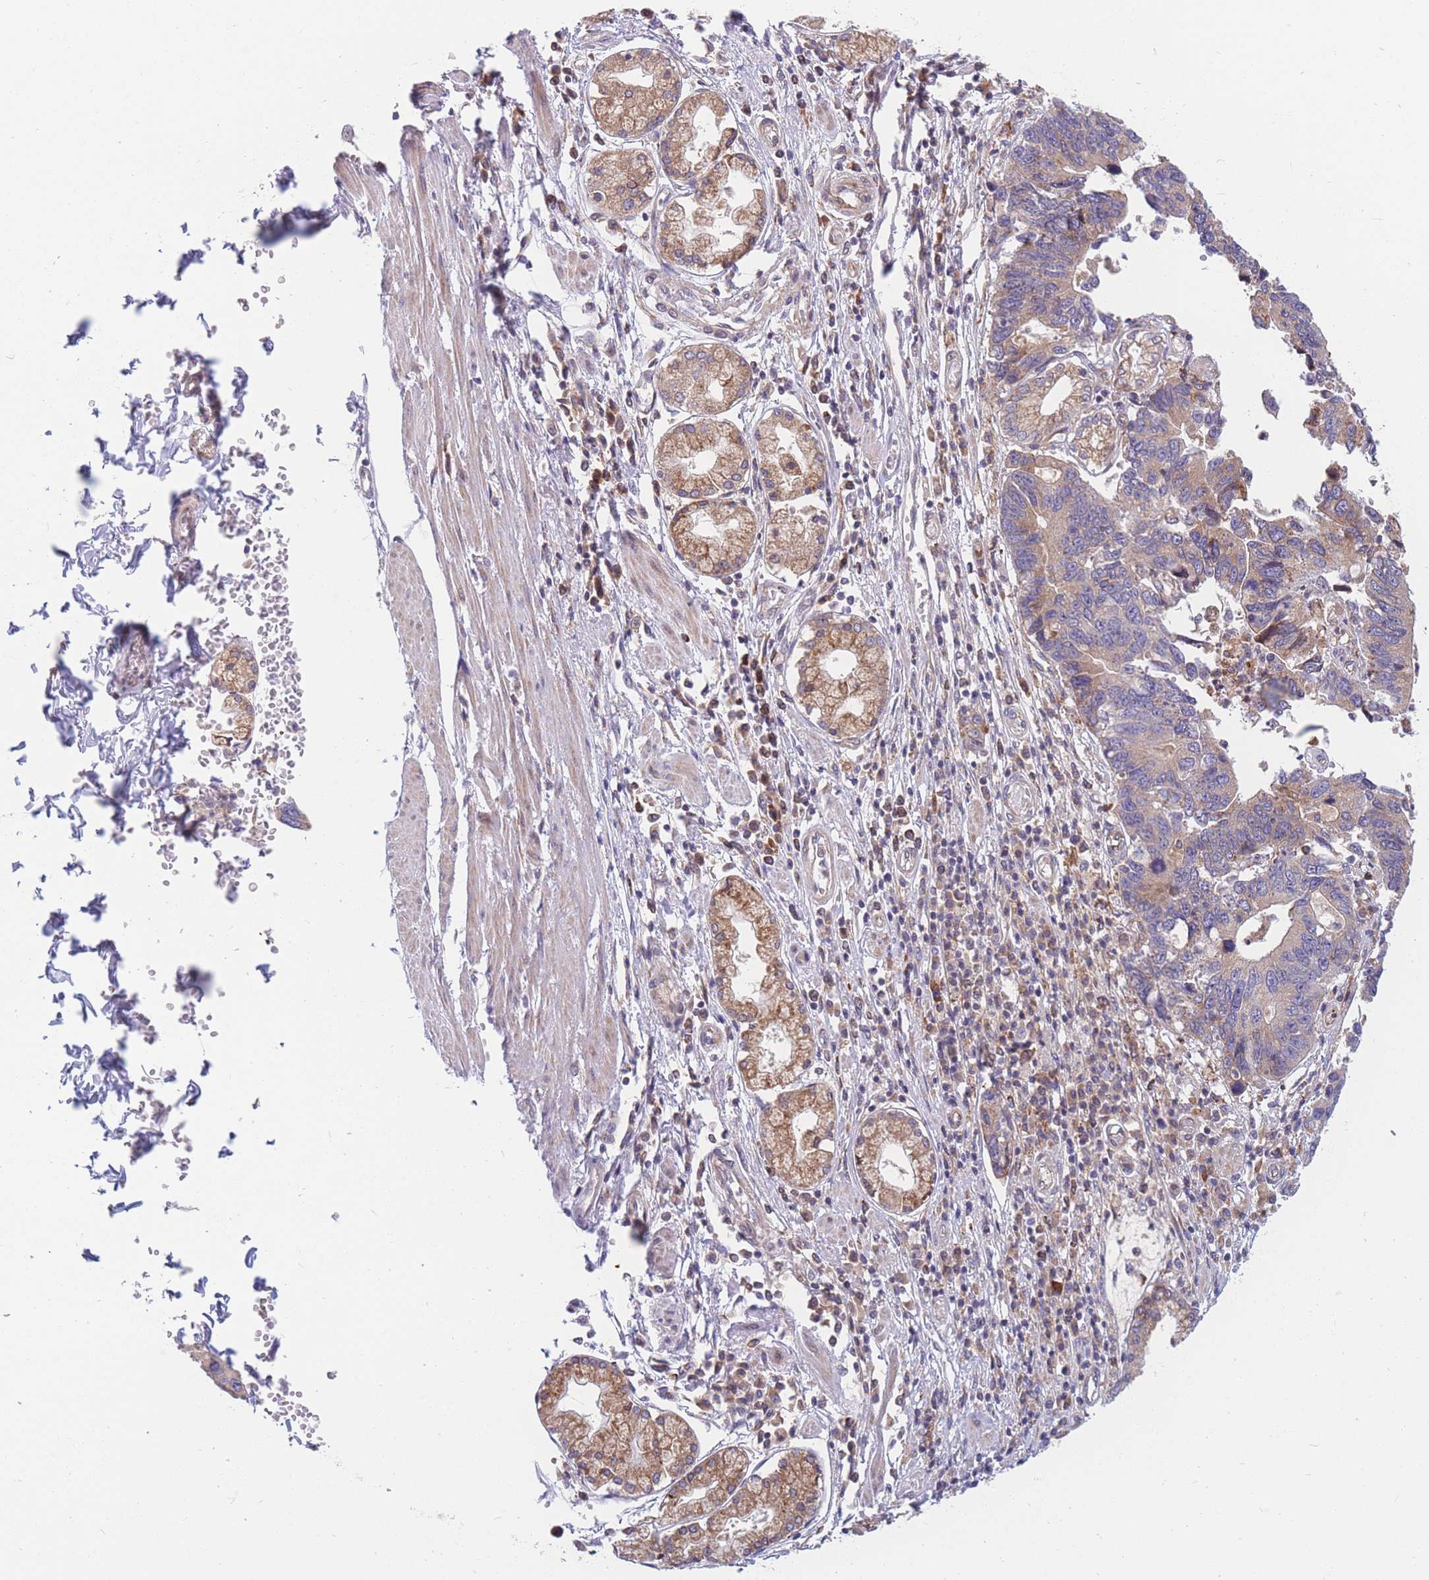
{"staining": {"intensity": "weak", "quantity": ">75%", "location": "cytoplasmic/membranous"}, "tissue": "stomach cancer", "cell_type": "Tumor cells", "image_type": "cancer", "snomed": [{"axis": "morphology", "description": "Adenocarcinoma, NOS"}, {"axis": "topography", "description": "Stomach"}], "caption": "High-magnification brightfield microscopy of adenocarcinoma (stomach) stained with DAB (brown) and counterstained with hematoxylin (blue). tumor cells exhibit weak cytoplasmic/membranous expression is identified in about>75% of cells.", "gene": "TMEM131L", "patient": {"sex": "male", "age": 59}}